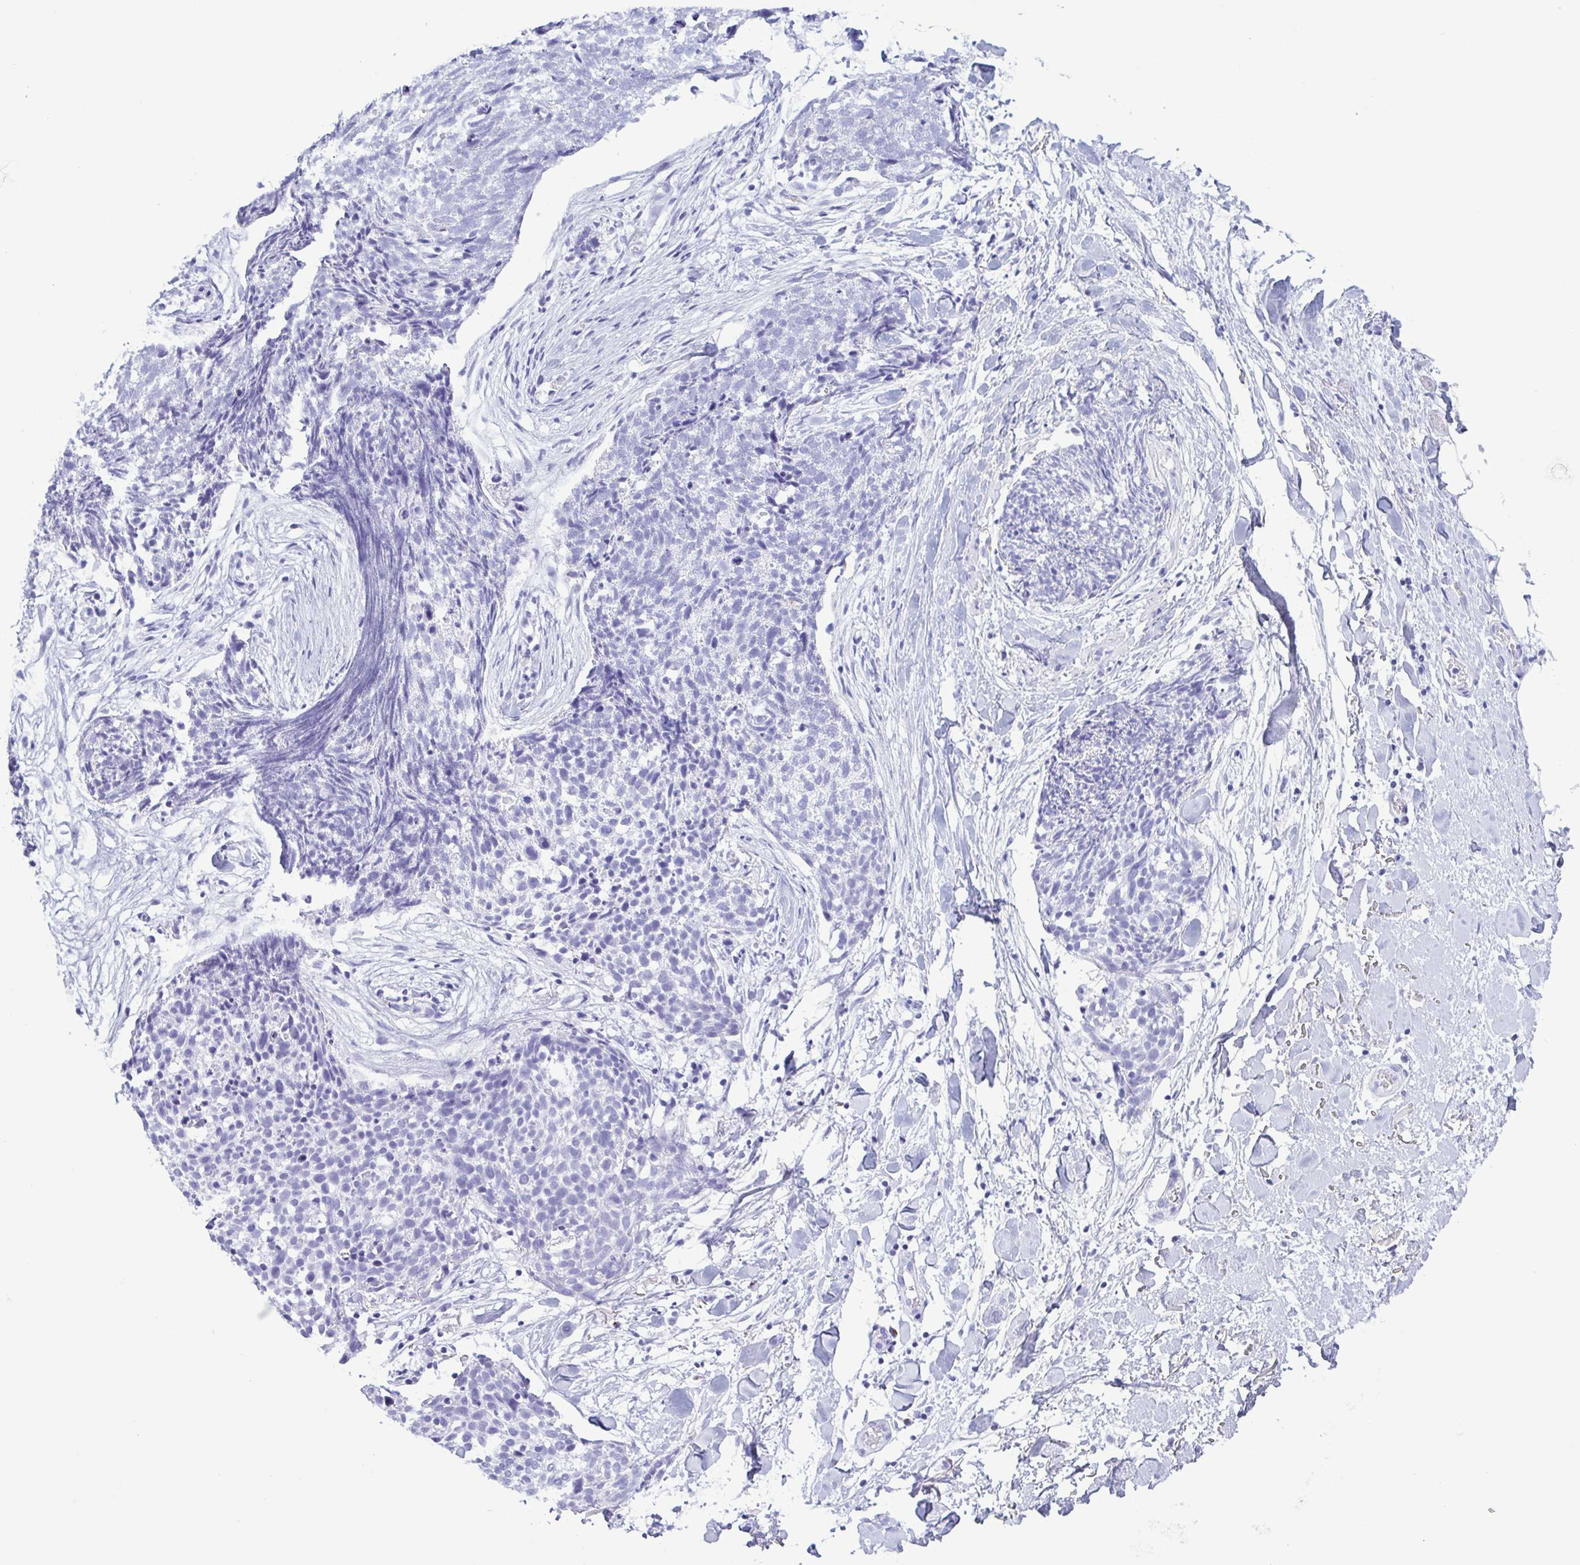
{"staining": {"intensity": "negative", "quantity": "none", "location": "none"}, "tissue": "skin cancer", "cell_type": "Tumor cells", "image_type": "cancer", "snomed": [{"axis": "morphology", "description": "Squamous cell carcinoma, NOS"}, {"axis": "topography", "description": "Skin"}, {"axis": "topography", "description": "Vulva"}], "caption": "The photomicrograph exhibits no staining of tumor cells in skin cancer (squamous cell carcinoma).", "gene": "LTF", "patient": {"sex": "female", "age": 75}}